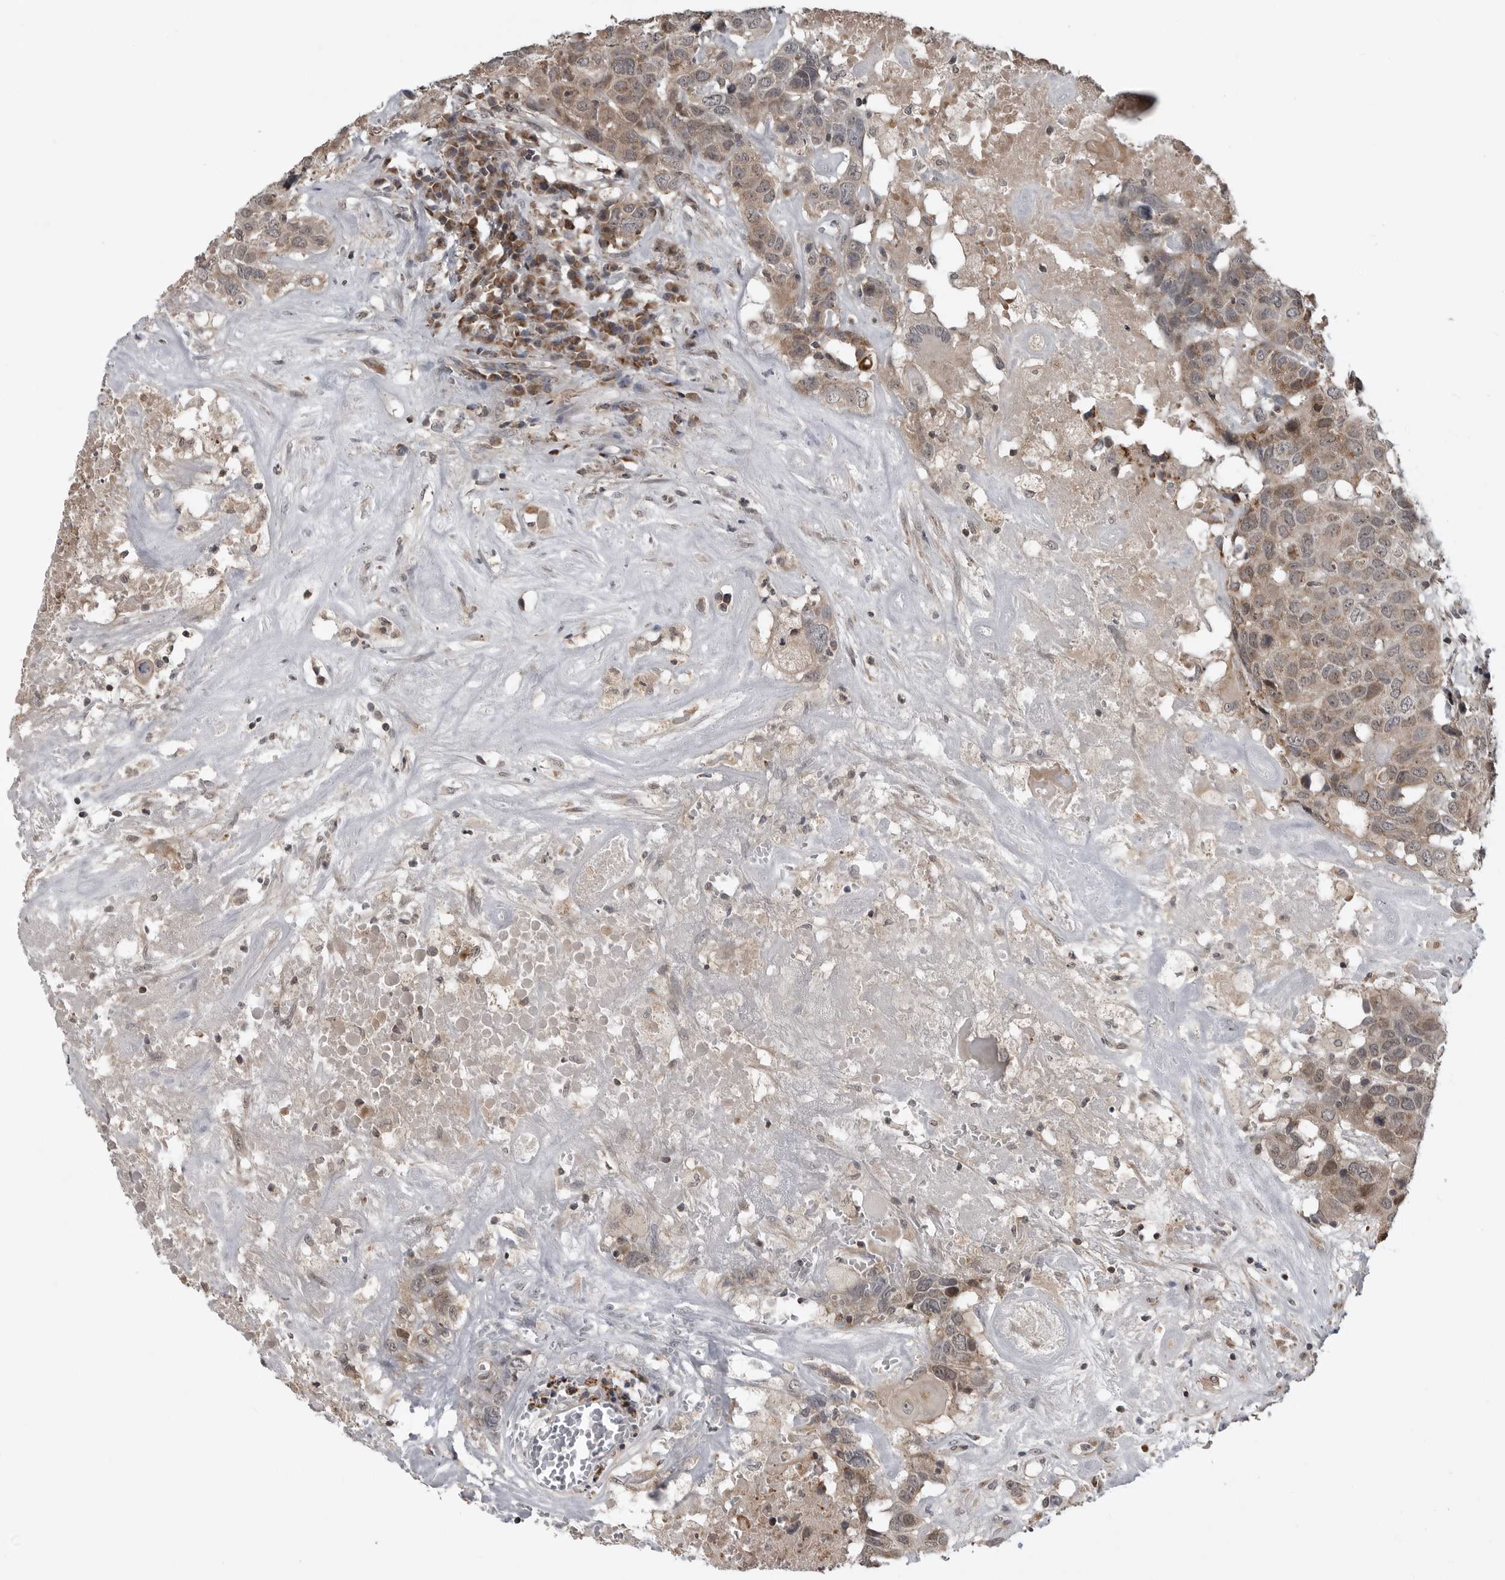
{"staining": {"intensity": "moderate", "quantity": ">75%", "location": "cytoplasmic/membranous,nuclear"}, "tissue": "head and neck cancer", "cell_type": "Tumor cells", "image_type": "cancer", "snomed": [{"axis": "morphology", "description": "Squamous cell carcinoma, NOS"}, {"axis": "topography", "description": "Head-Neck"}], "caption": "Protein staining demonstrates moderate cytoplasmic/membranous and nuclear positivity in about >75% of tumor cells in head and neck cancer.", "gene": "FAAP100", "patient": {"sex": "male", "age": 66}}